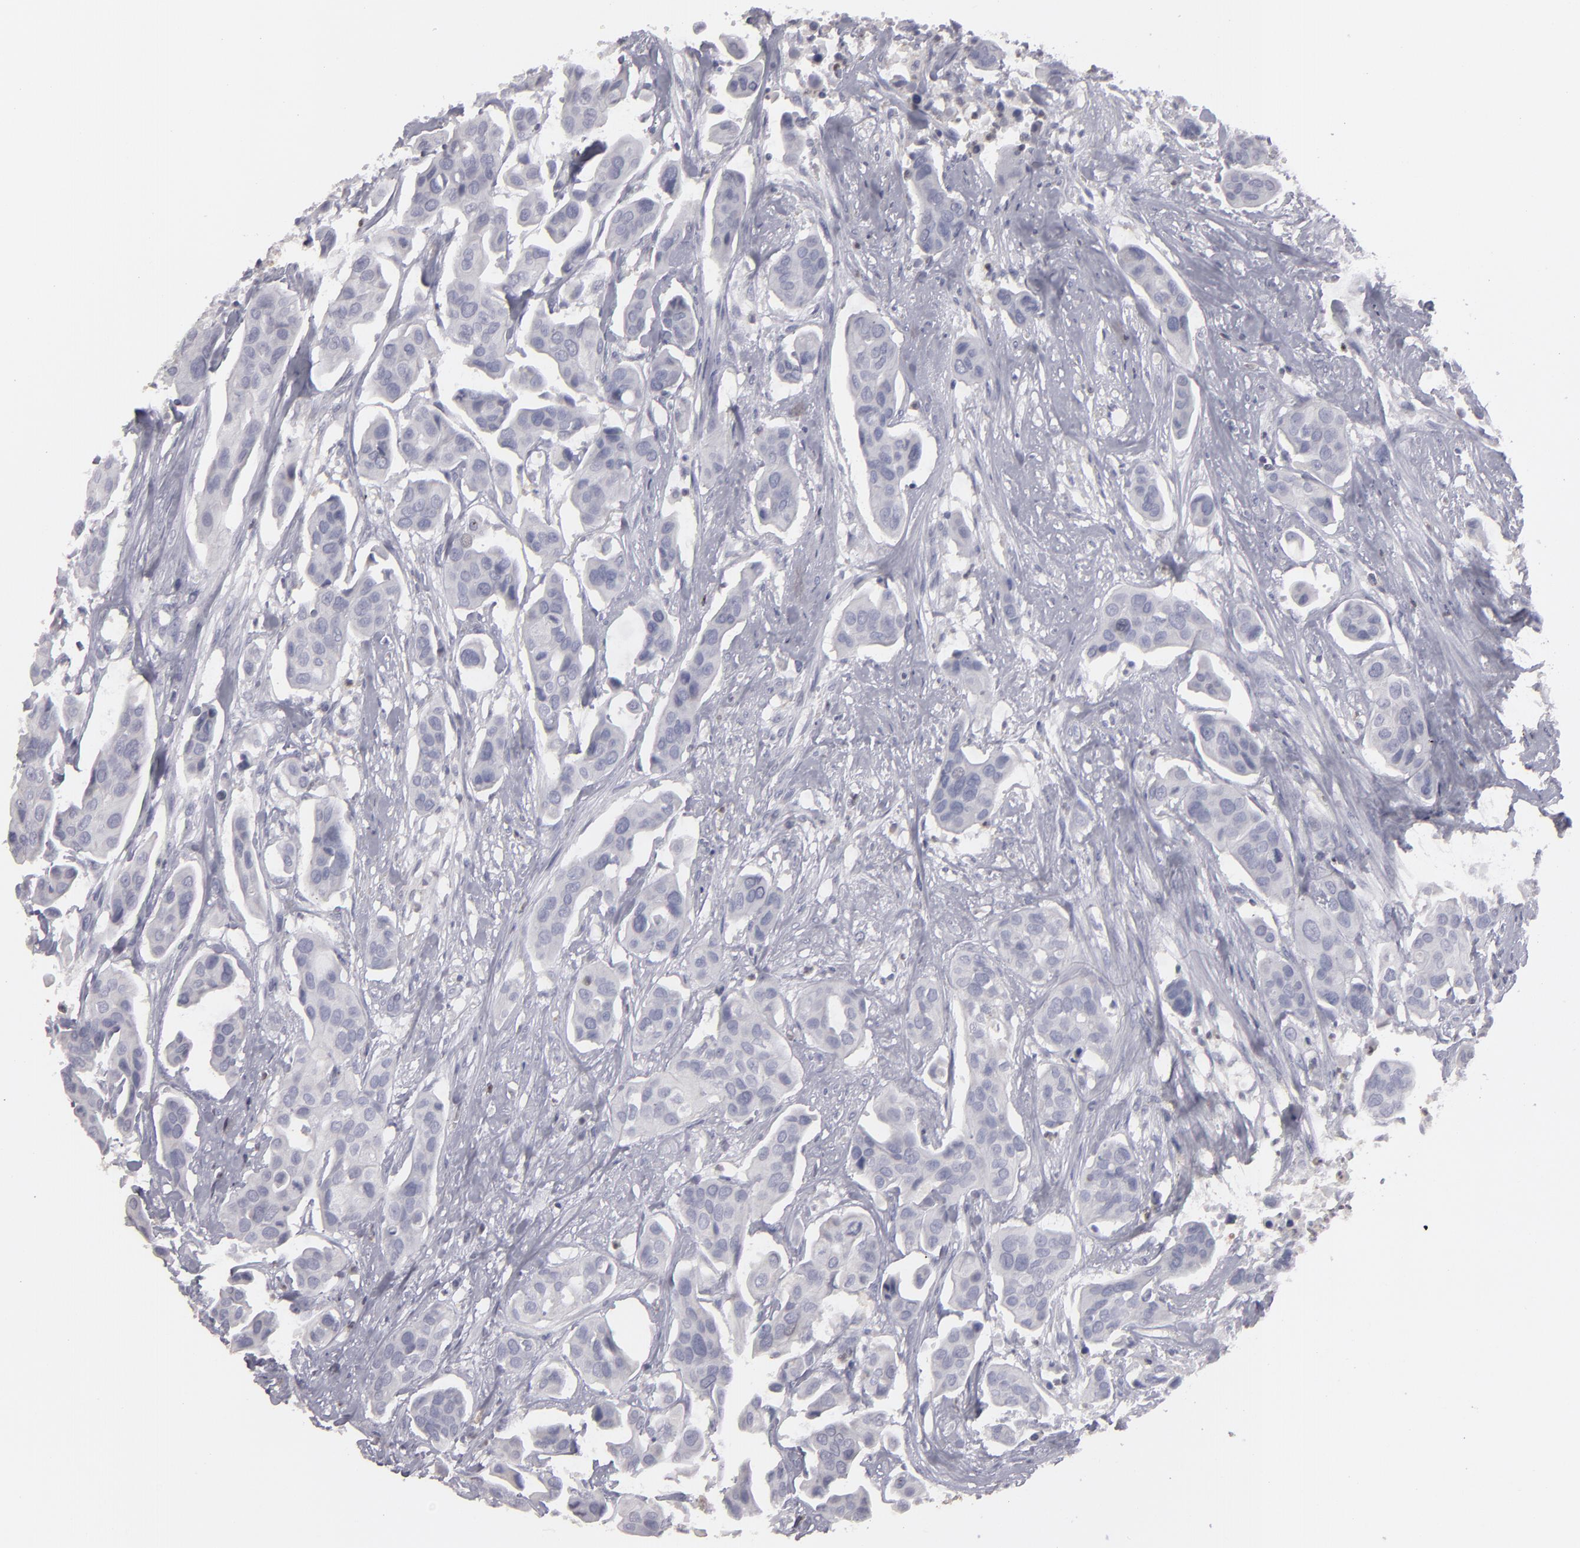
{"staining": {"intensity": "negative", "quantity": "none", "location": "none"}, "tissue": "urothelial cancer", "cell_type": "Tumor cells", "image_type": "cancer", "snomed": [{"axis": "morphology", "description": "Adenocarcinoma, NOS"}, {"axis": "topography", "description": "Urinary bladder"}], "caption": "This is an immunohistochemistry photomicrograph of urothelial cancer. There is no staining in tumor cells.", "gene": "SEMA3G", "patient": {"sex": "male", "age": 61}}